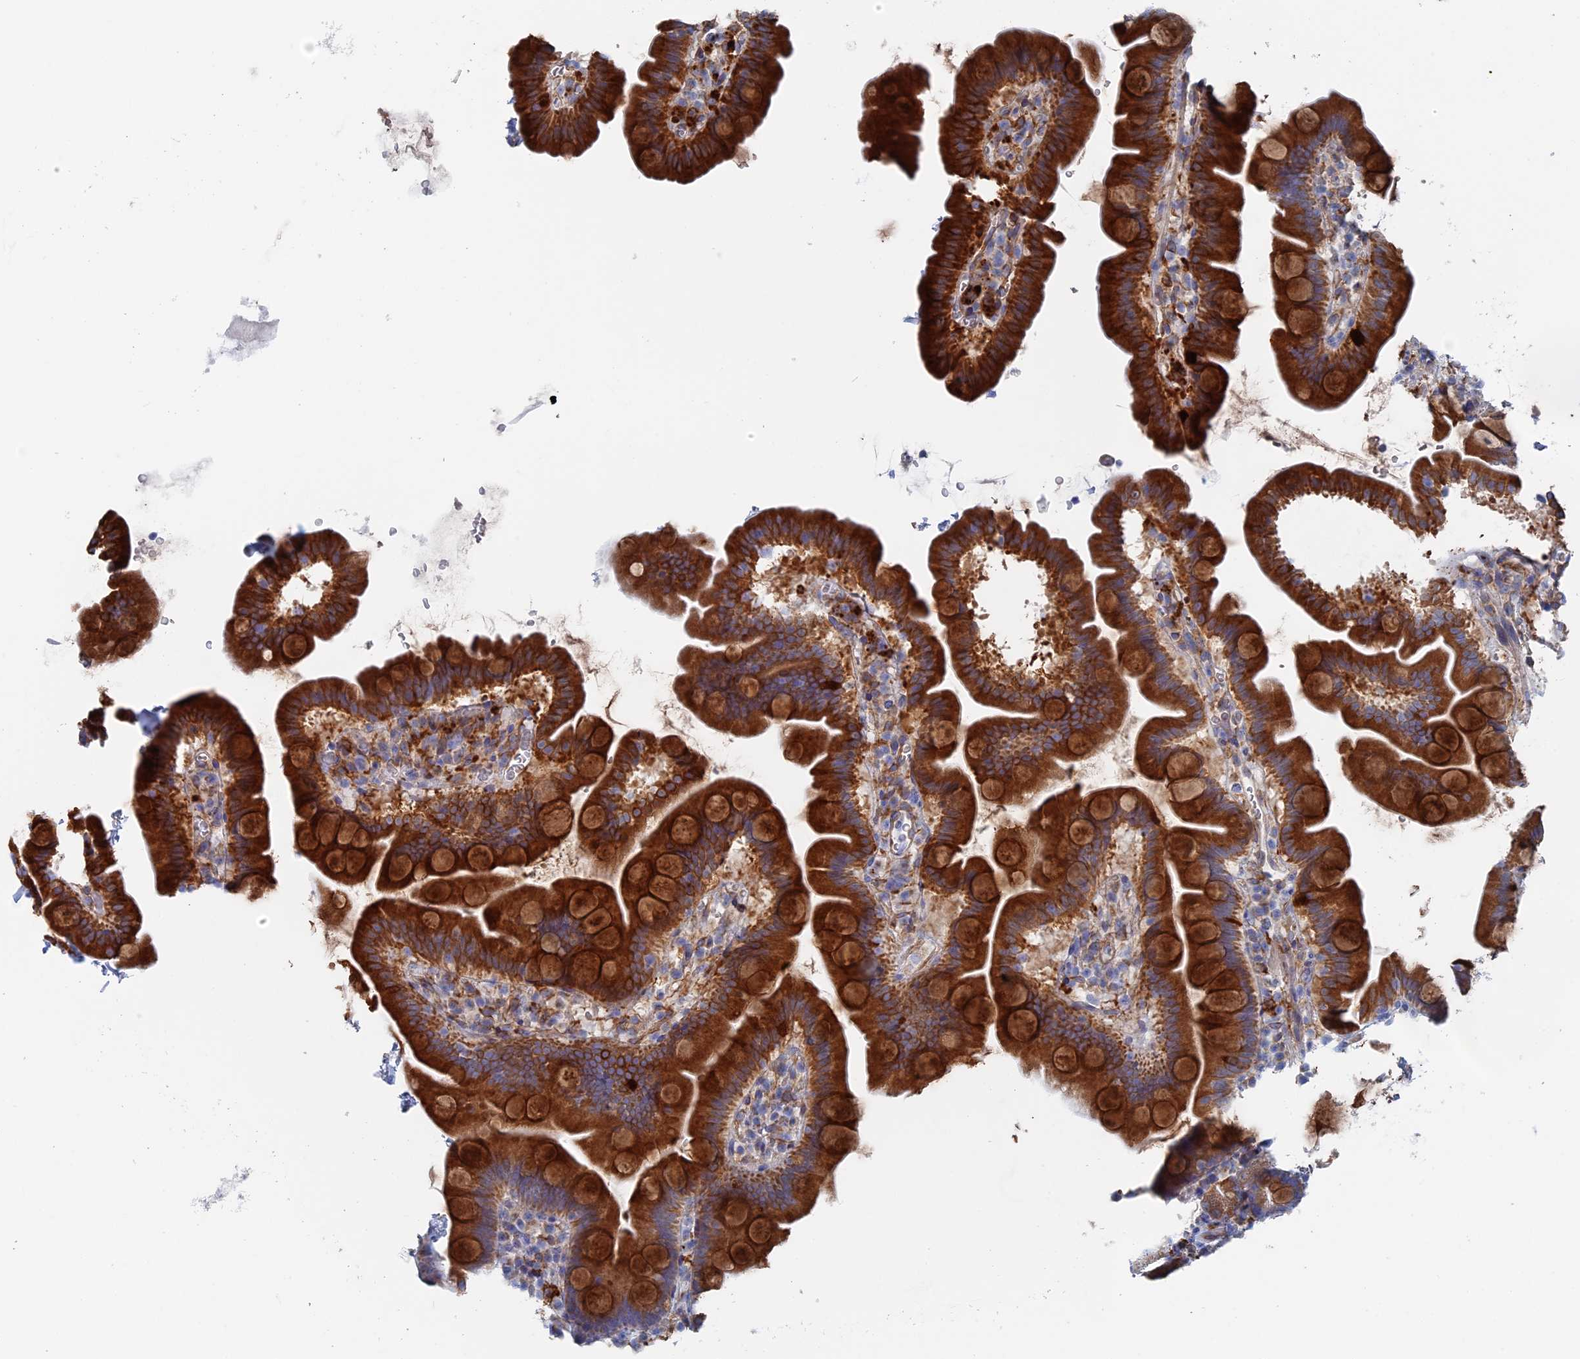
{"staining": {"intensity": "strong", "quantity": ">75%", "location": "cytoplasmic/membranous"}, "tissue": "small intestine", "cell_type": "Glandular cells", "image_type": "normal", "snomed": [{"axis": "morphology", "description": "Normal tissue, NOS"}, {"axis": "topography", "description": "Small intestine"}], "caption": "Protein staining of benign small intestine reveals strong cytoplasmic/membranous staining in approximately >75% of glandular cells.", "gene": "COG7", "patient": {"sex": "female", "age": 68}}